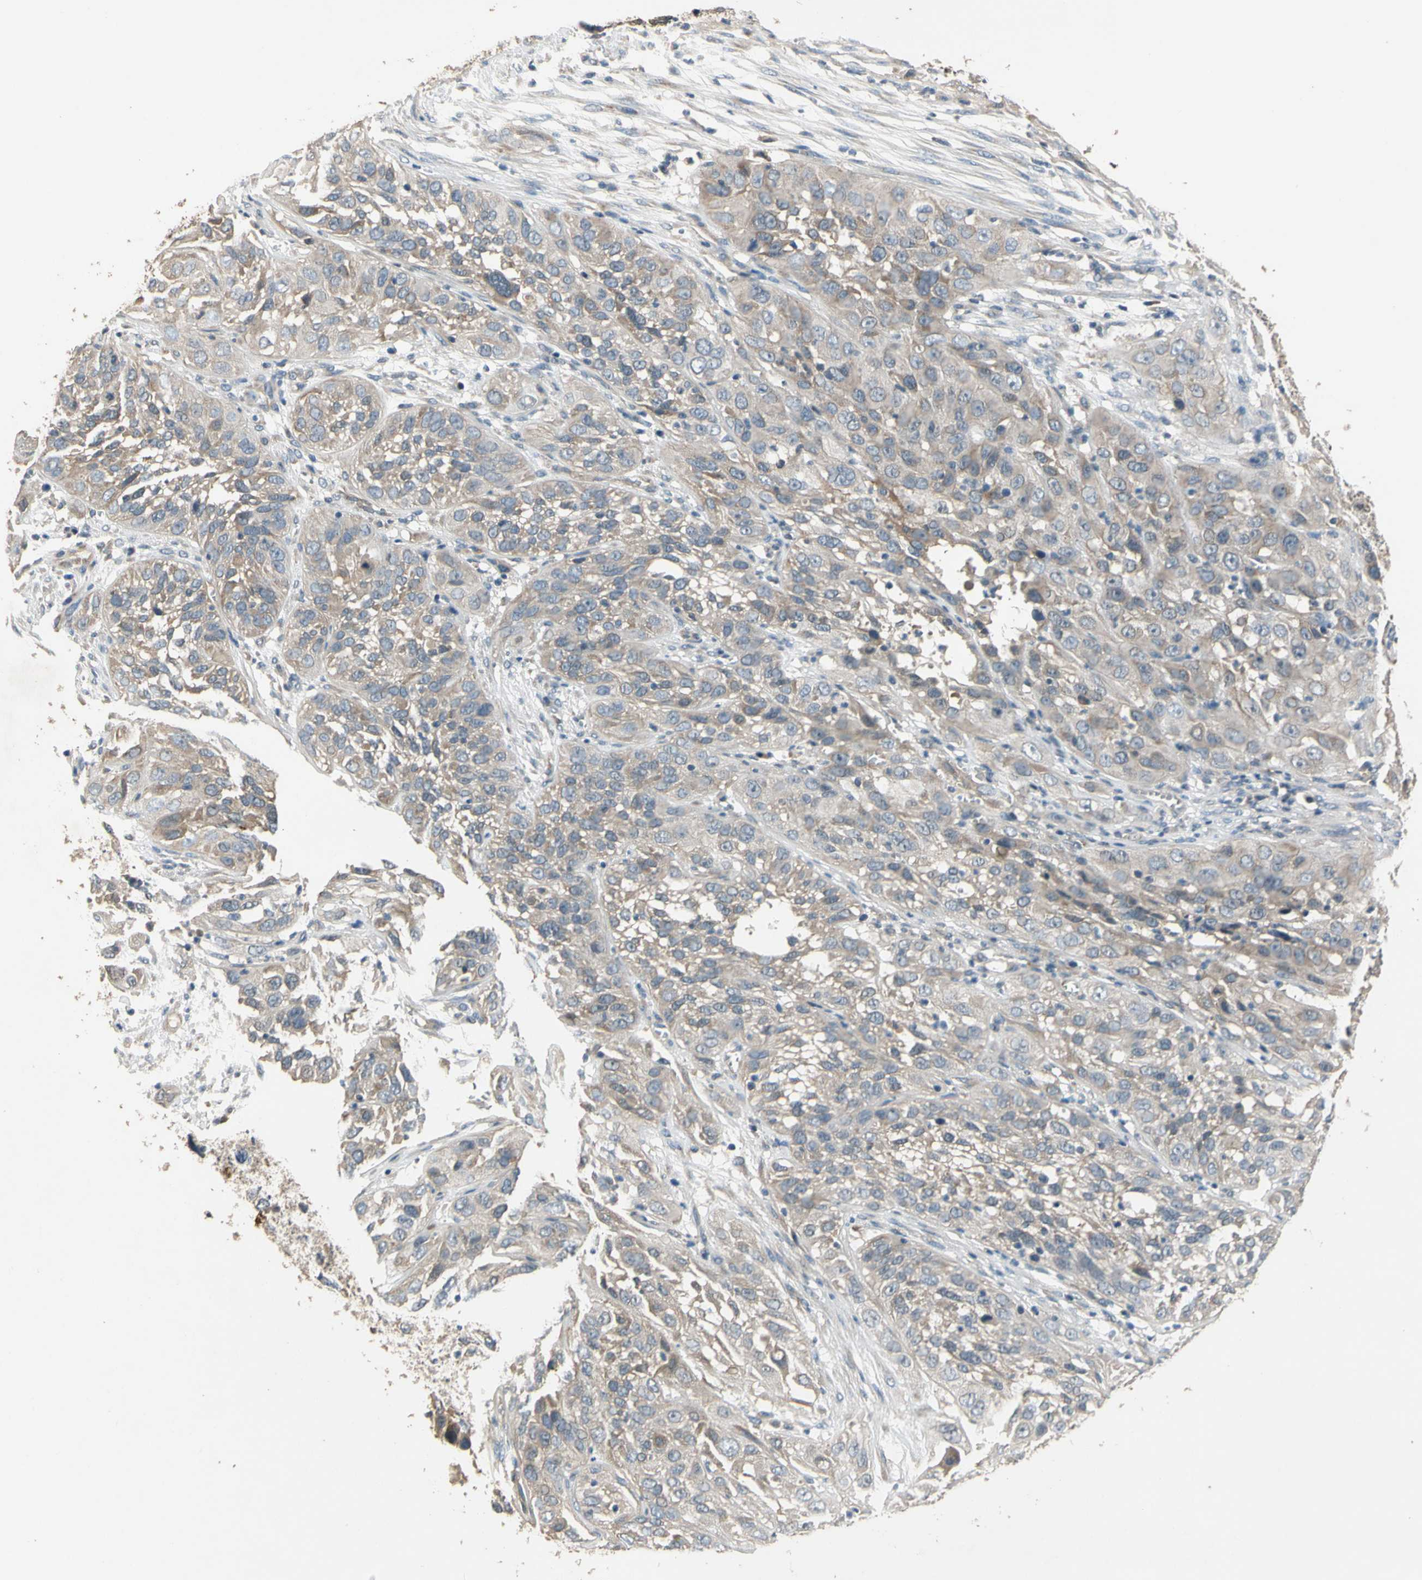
{"staining": {"intensity": "weak", "quantity": "25%-75%", "location": "cytoplasmic/membranous"}, "tissue": "cervical cancer", "cell_type": "Tumor cells", "image_type": "cancer", "snomed": [{"axis": "morphology", "description": "Squamous cell carcinoma, NOS"}, {"axis": "topography", "description": "Cervix"}], "caption": "Immunohistochemistry (IHC) micrograph of neoplastic tissue: cervical squamous cell carcinoma stained using immunohistochemistry reveals low levels of weak protein expression localized specifically in the cytoplasmic/membranous of tumor cells, appearing as a cytoplasmic/membranous brown color.", "gene": "ALKBH3", "patient": {"sex": "female", "age": 32}}